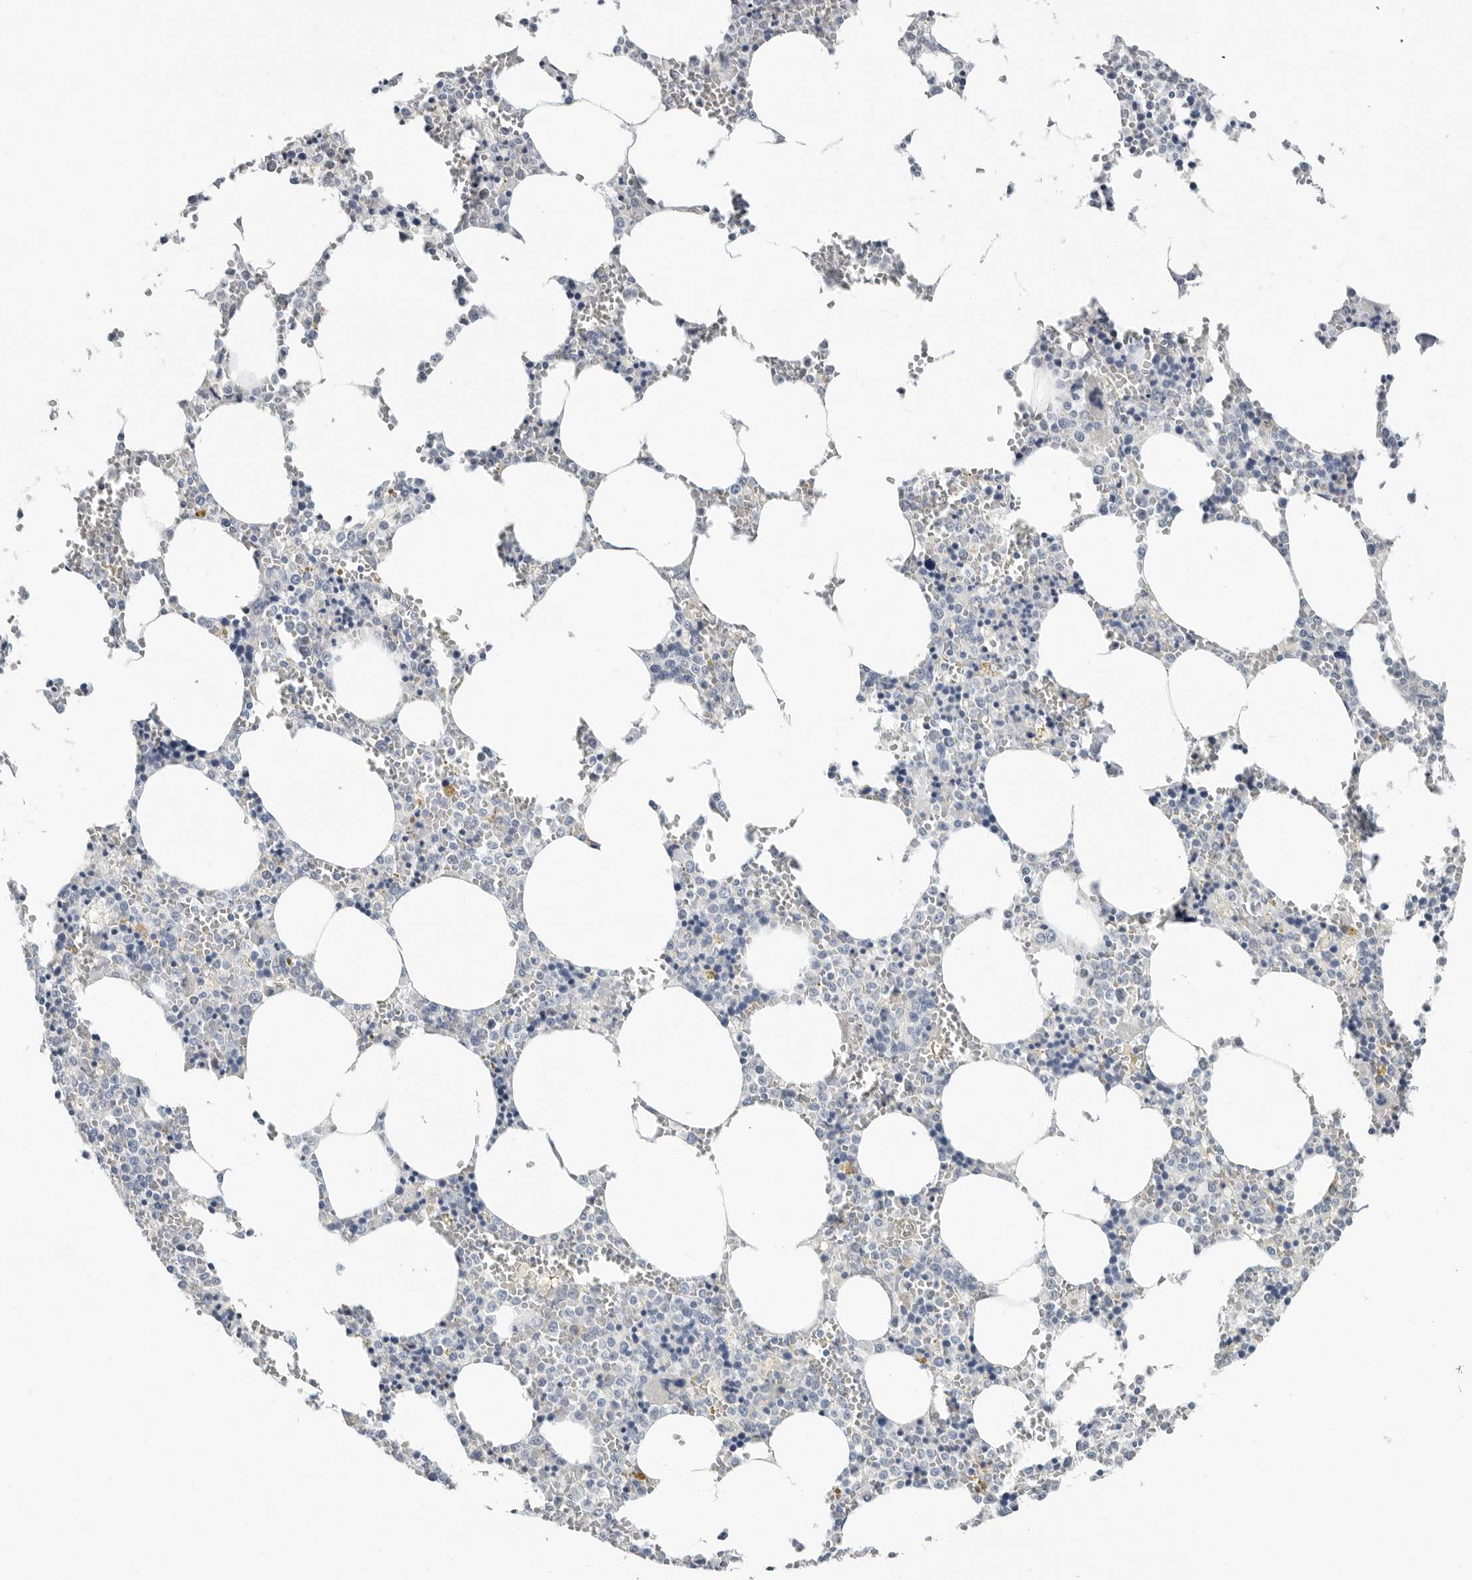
{"staining": {"intensity": "negative", "quantity": "none", "location": "none"}, "tissue": "bone marrow", "cell_type": "Hematopoietic cells", "image_type": "normal", "snomed": [{"axis": "morphology", "description": "Normal tissue, NOS"}, {"axis": "topography", "description": "Bone marrow"}], "caption": "Immunohistochemical staining of normal human bone marrow displays no significant positivity in hematopoietic cells. Nuclei are stained in blue.", "gene": "PLN", "patient": {"sex": "male", "age": 70}}